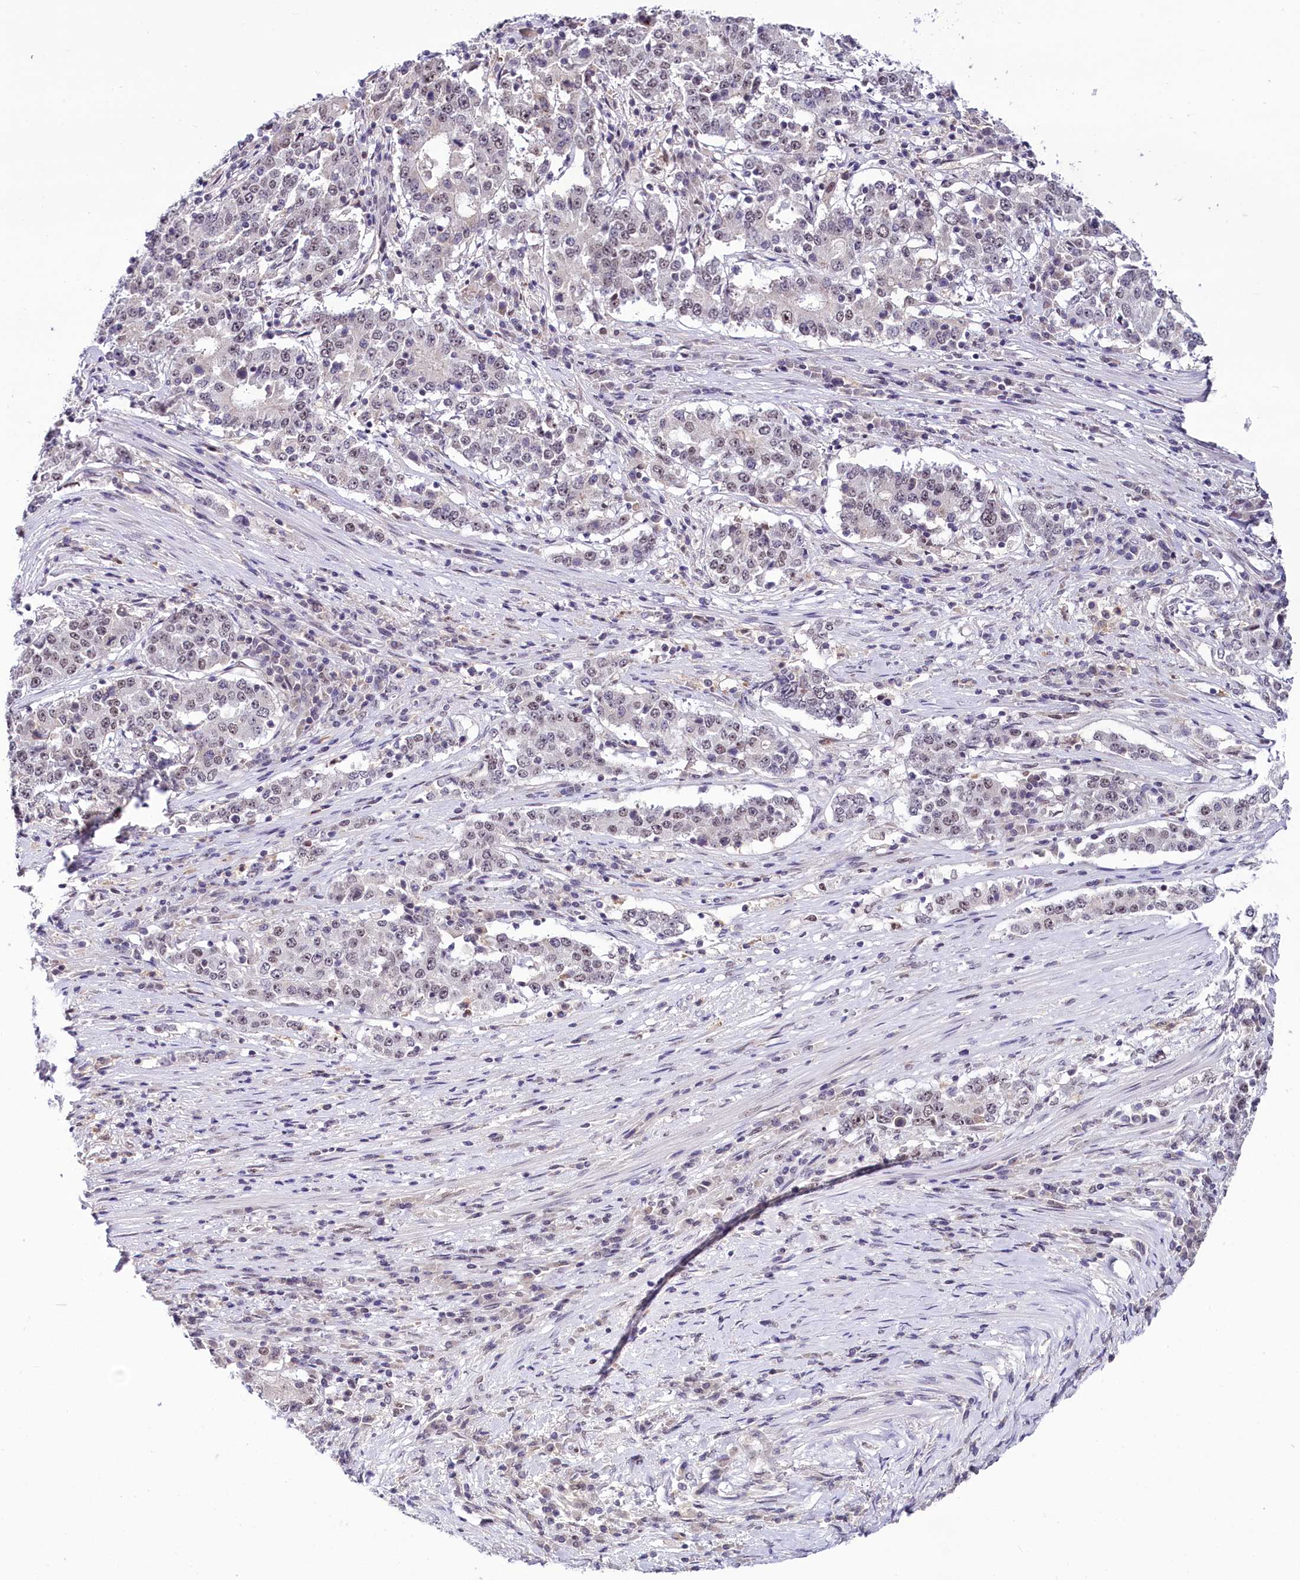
{"staining": {"intensity": "negative", "quantity": "none", "location": "none"}, "tissue": "stomach cancer", "cell_type": "Tumor cells", "image_type": "cancer", "snomed": [{"axis": "morphology", "description": "Adenocarcinoma, NOS"}, {"axis": "topography", "description": "Stomach"}], "caption": "An immunohistochemistry photomicrograph of adenocarcinoma (stomach) is shown. There is no staining in tumor cells of adenocarcinoma (stomach).", "gene": "SCAF11", "patient": {"sex": "male", "age": 59}}